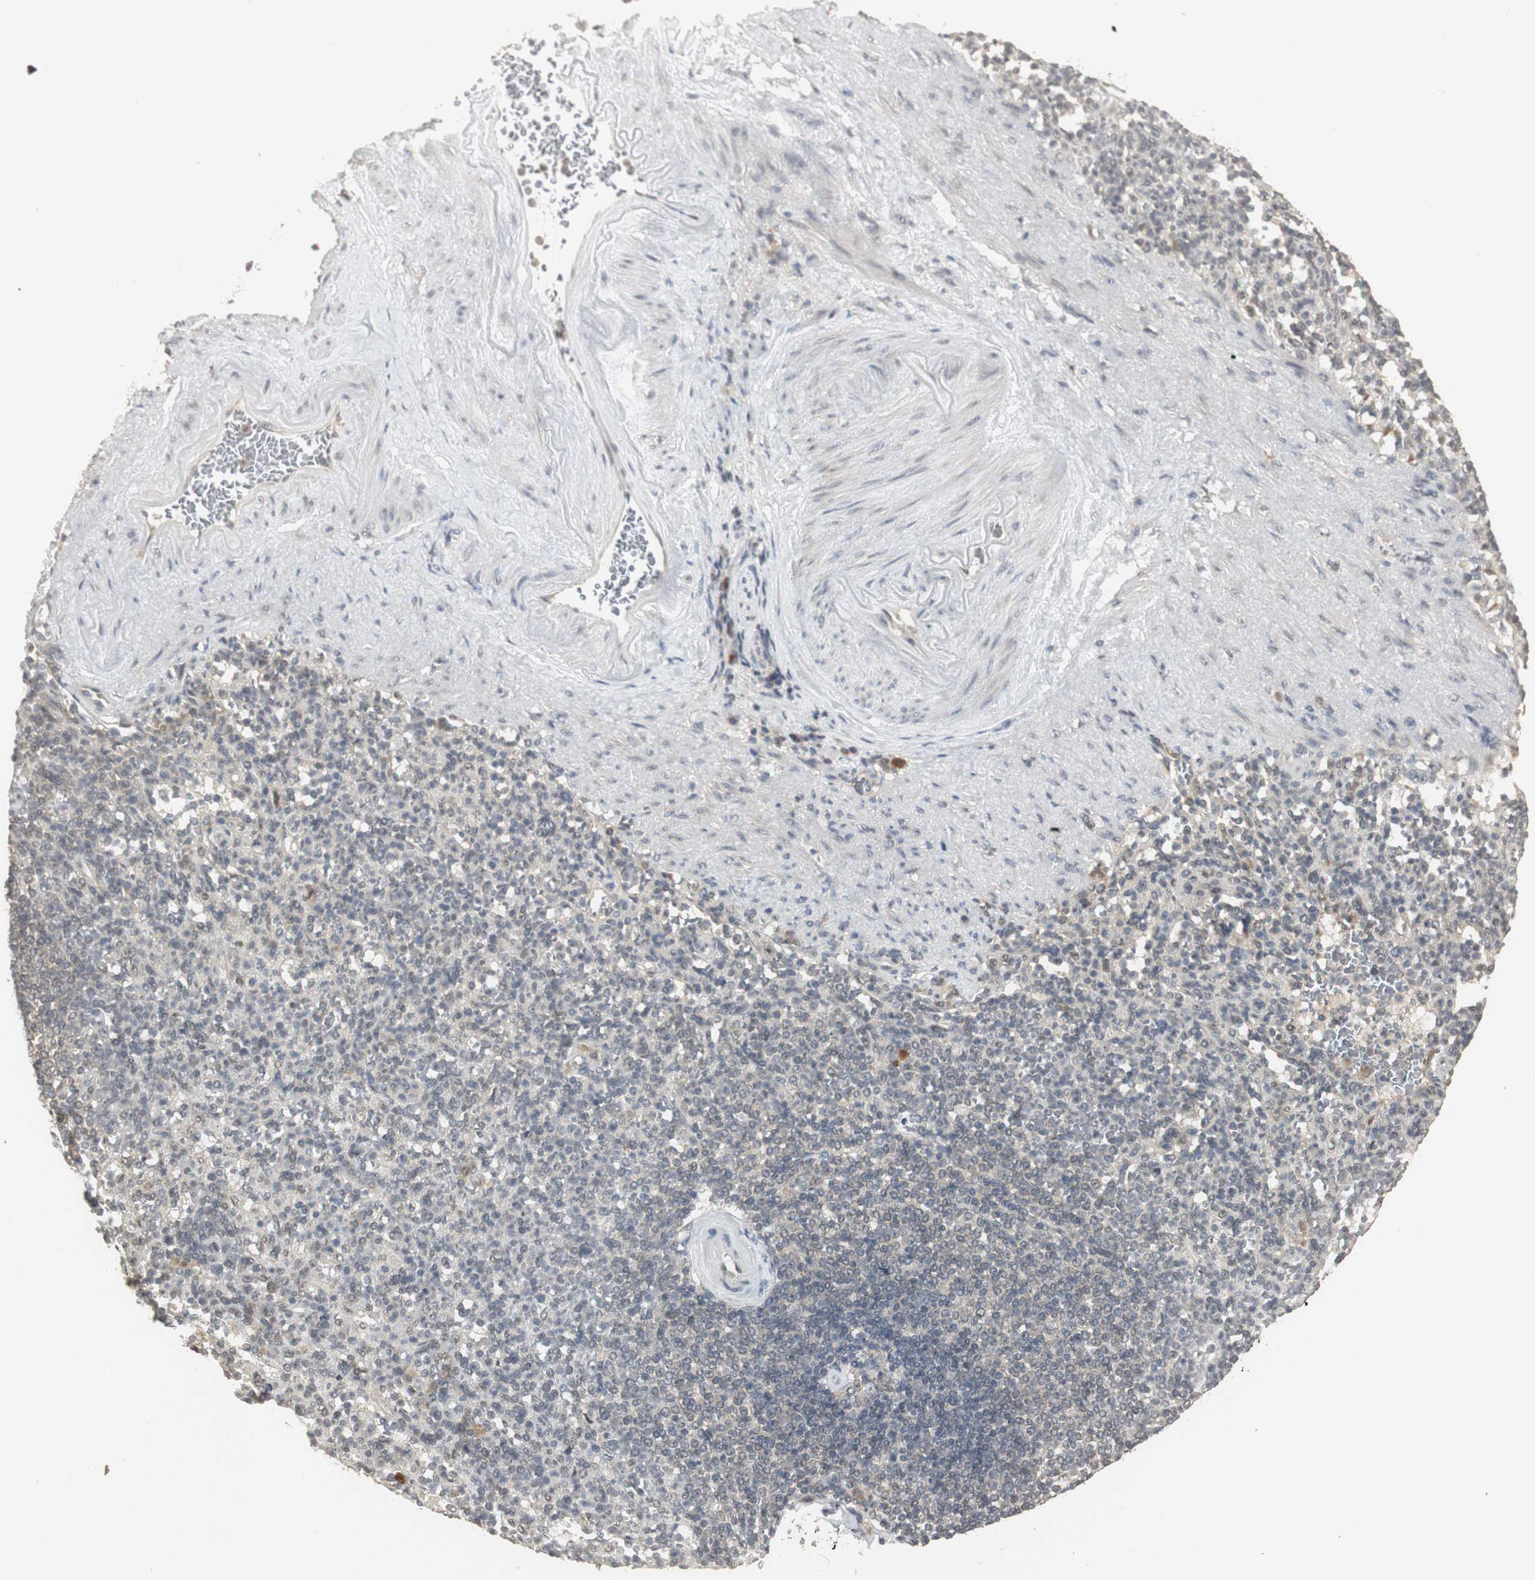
{"staining": {"intensity": "weak", "quantity": "<25%", "location": "cytoplasmic/membranous,nuclear"}, "tissue": "spleen", "cell_type": "Cells in red pulp", "image_type": "normal", "snomed": [{"axis": "morphology", "description": "Normal tissue, NOS"}, {"axis": "topography", "description": "Spleen"}], "caption": "The immunohistochemistry image has no significant staining in cells in red pulp of spleen.", "gene": "ELOA", "patient": {"sex": "female", "age": 74}}